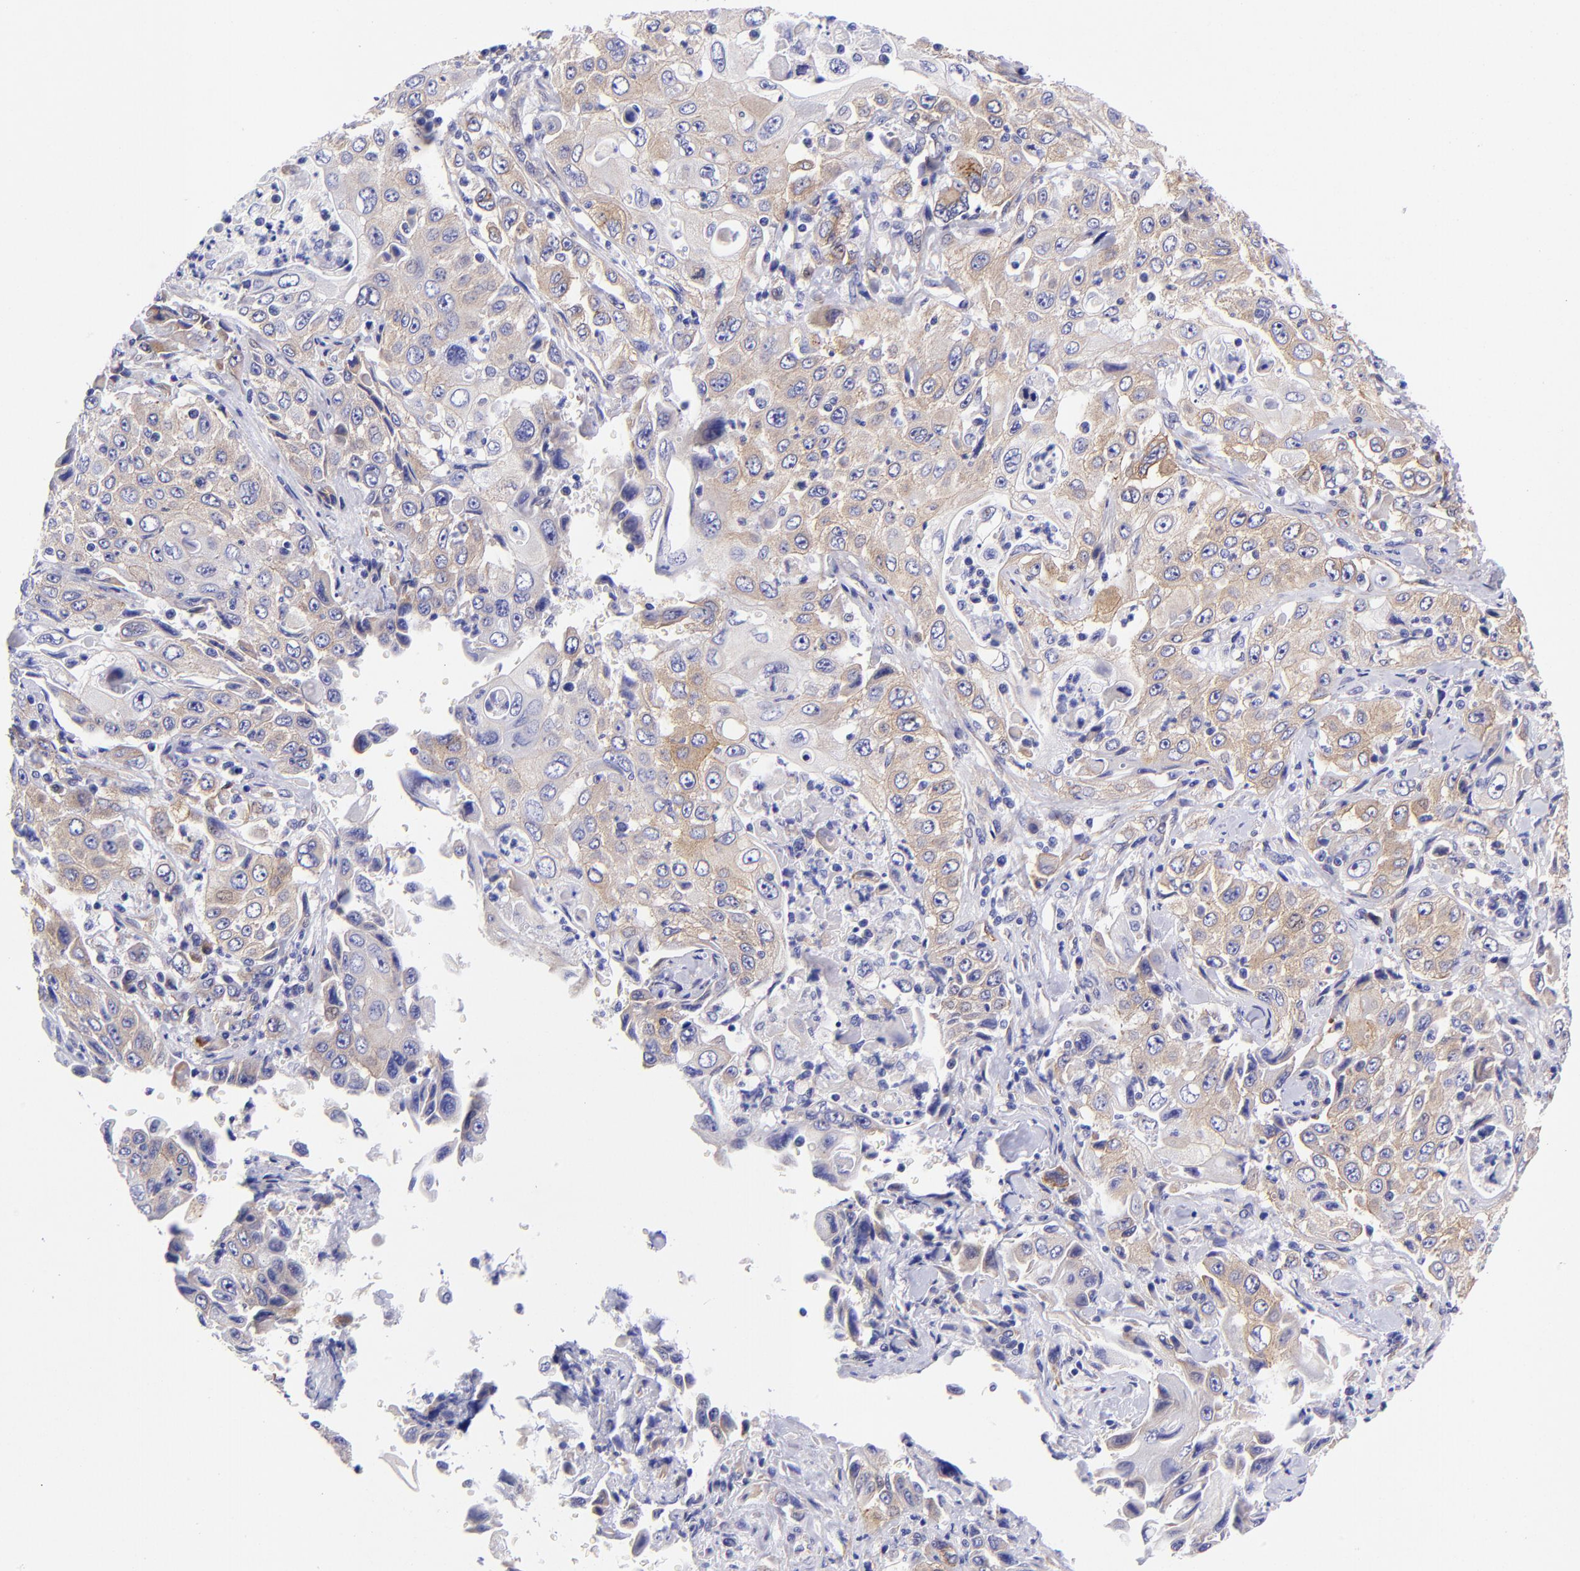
{"staining": {"intensity": "moderate", "quantity": "25%-75%", "location": "cytoplasmic/membranous"}, "tissue": "pancreatic cancer", "cell_type": "Tumor cells", "image_type": "cancer", "snomed": [{"axis": "morphology", "description": "Adenocarcinoma, NOS"}, {"axis": "topography", "description": "Pancreas"}], "caption": "Pancreatic adenocarcinoma tissue demonstrates moderate cytoplasmic/membranous expression in about 25%-75% of tumor cells, visualized by immunohistochemistry. (Brightfield microscopy of DAB IHC at high magnification).", "gene": "PPFIBP1", "patient": {"sex": "male", "age": 70}}